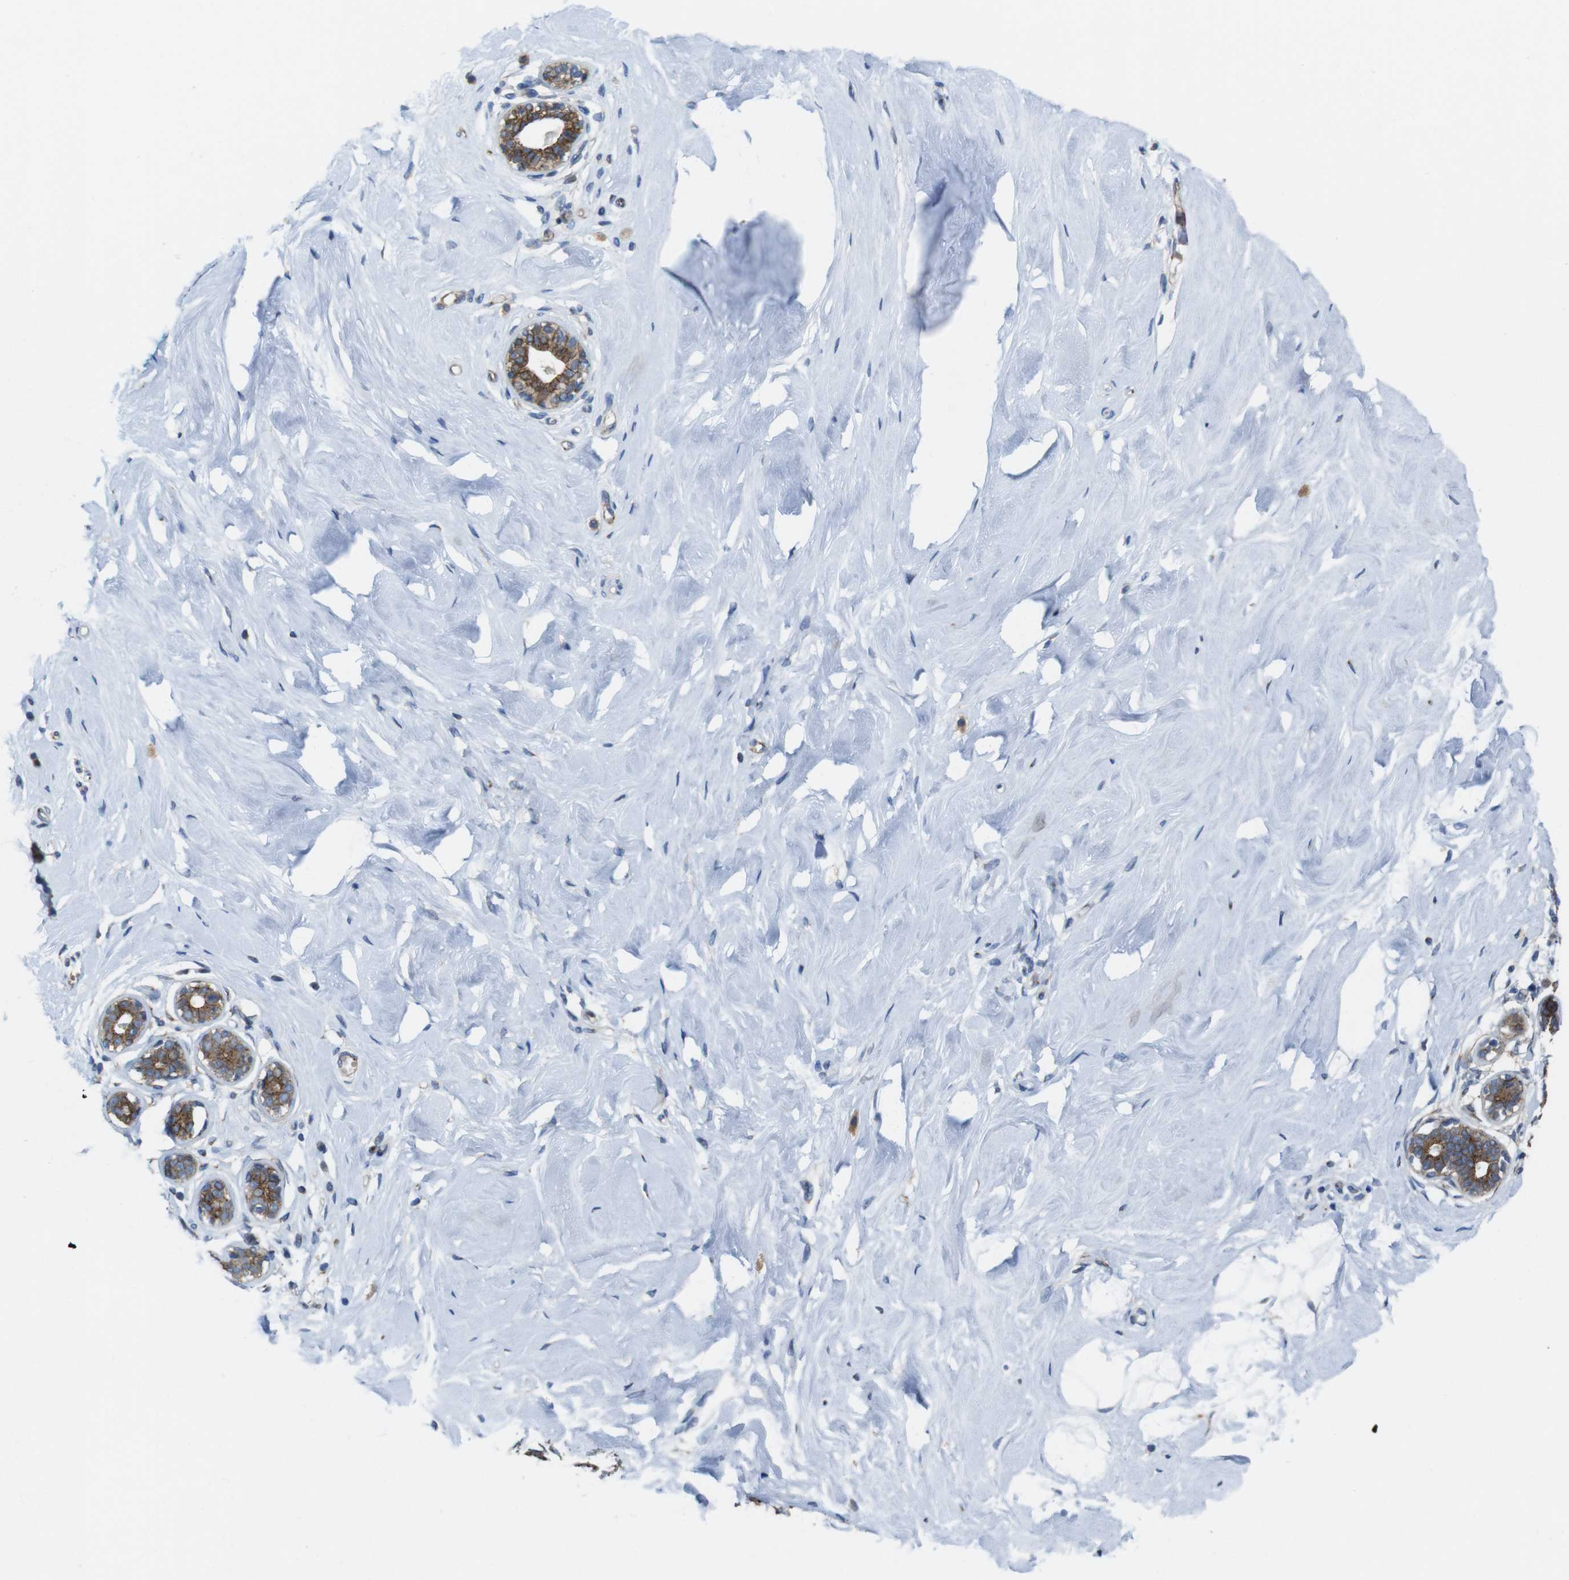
{"staining": {"intensity": "negative", "quantity": "none", "location": "none"}, "tissue": "breast", "cell_type": "Adipocytes", "image_type": "normal", "snomed": [{"axis": "morphology", "description": "Normal tissue, NOS"}, {"axis": "topography", "description": "Breast"}], "caption": "A photomicrograph of breast stained for a protein displays no brown staining in adipocytes. (Immunohistochemistry, brightfield microscopy, high magnification).", "gene": "EFCAB14", "patient": {"sex": "female", "age": 23}}